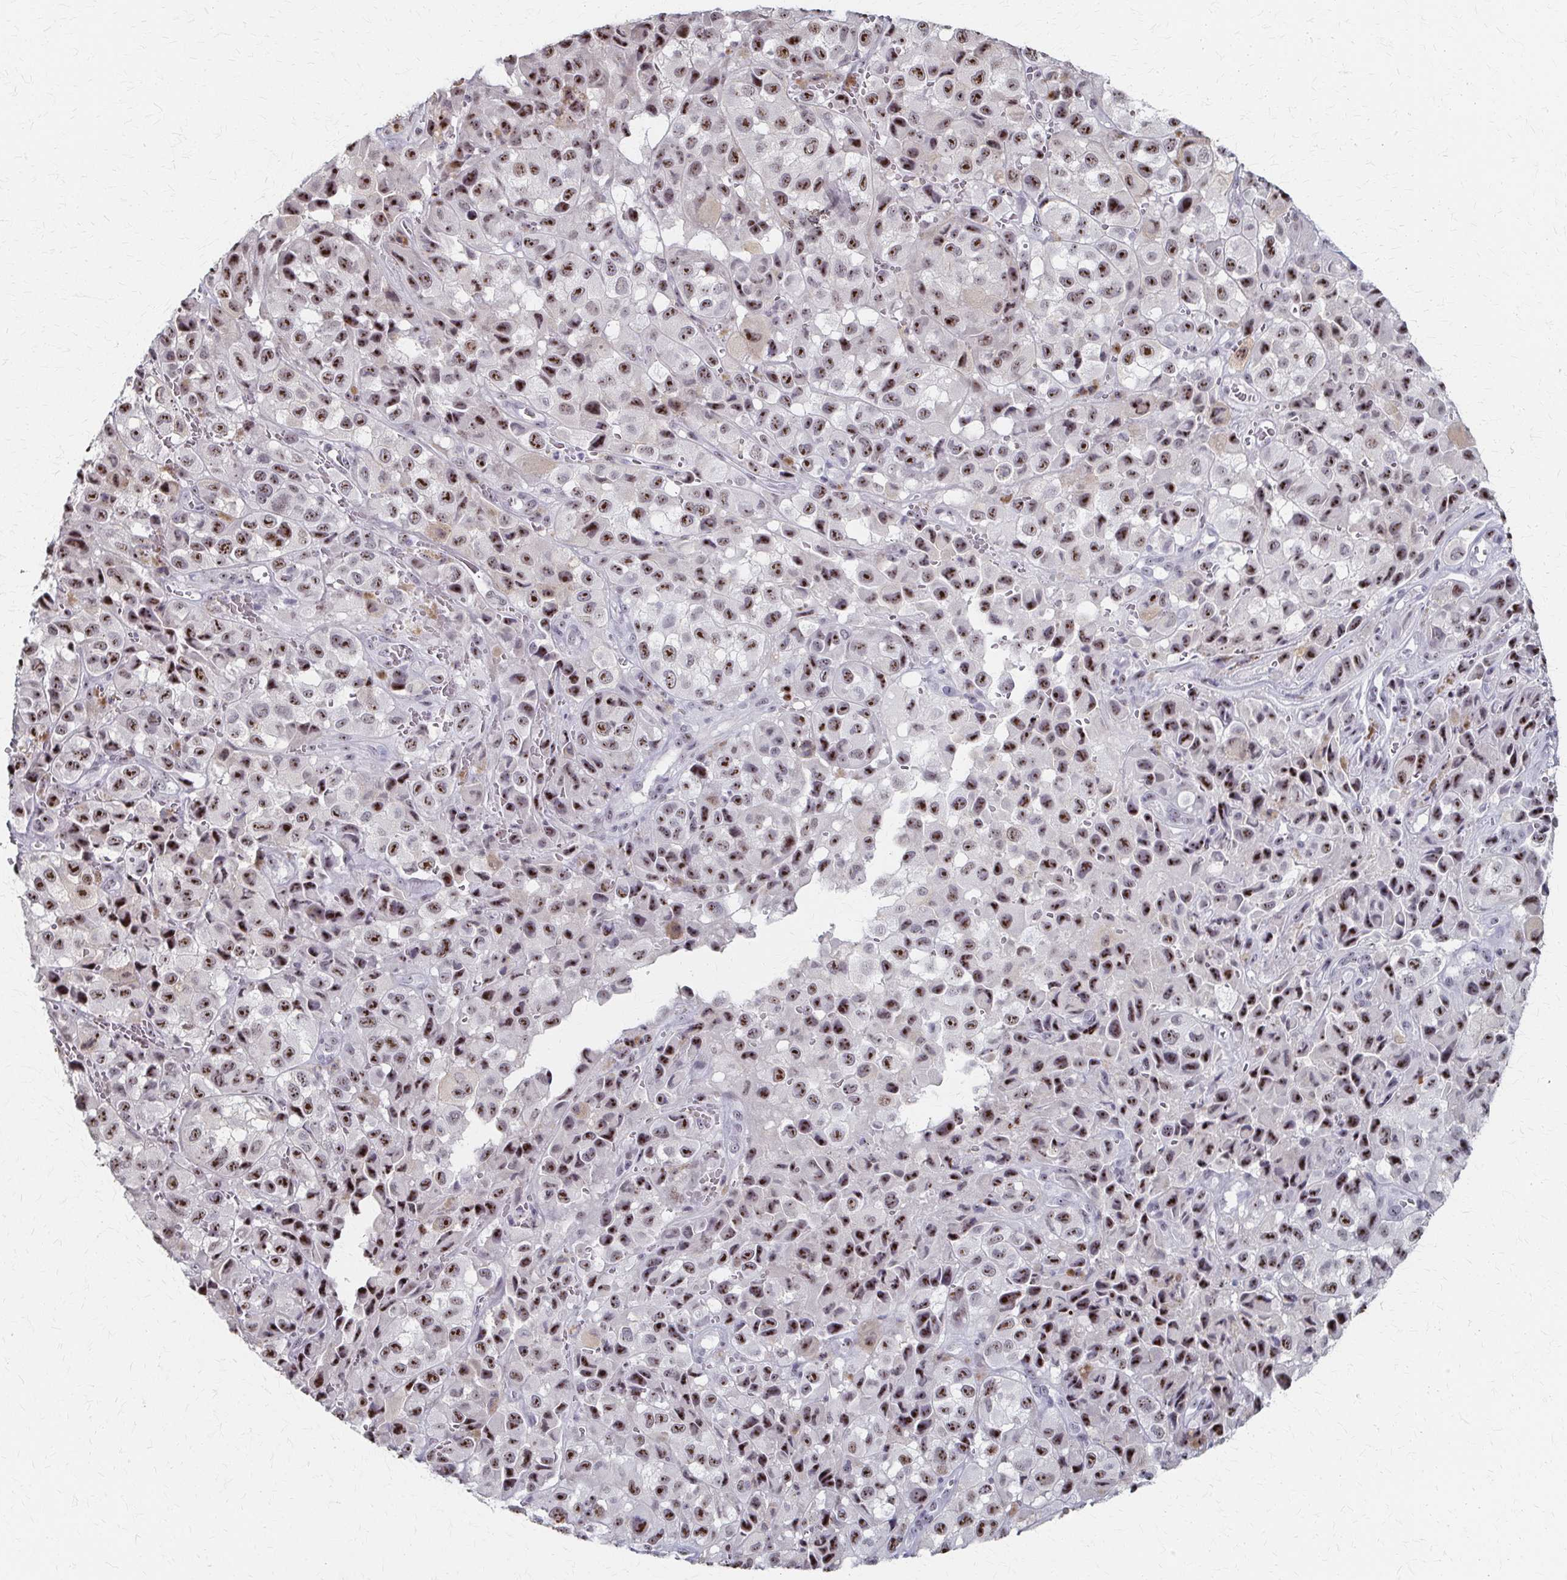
{"staining": {"intensity": "moderate", "quantity": ">75%", "location": "nuclear"}, "tissue": "melanoma", "cell_type": "Tumor cells", "image_type": "cancer", "snomed": [{"axis": "morphology", "description": "Malignant melanoma, NOS"}, {"axis": "topography", "description": "Skin"}], "caption": "An immunohistochemistry image of tumor tissue is shown. Protein staining in brown highlights moderate nuclear positivity in melanoma within tumor cells. The staining was performed using DAB to visualize the protein expression in brown, while the nuclei were stained in blue with hematoxylin (Magnification: 20x).", "gene": "PES1", "patient": {"sex": "male", "age": 93}}